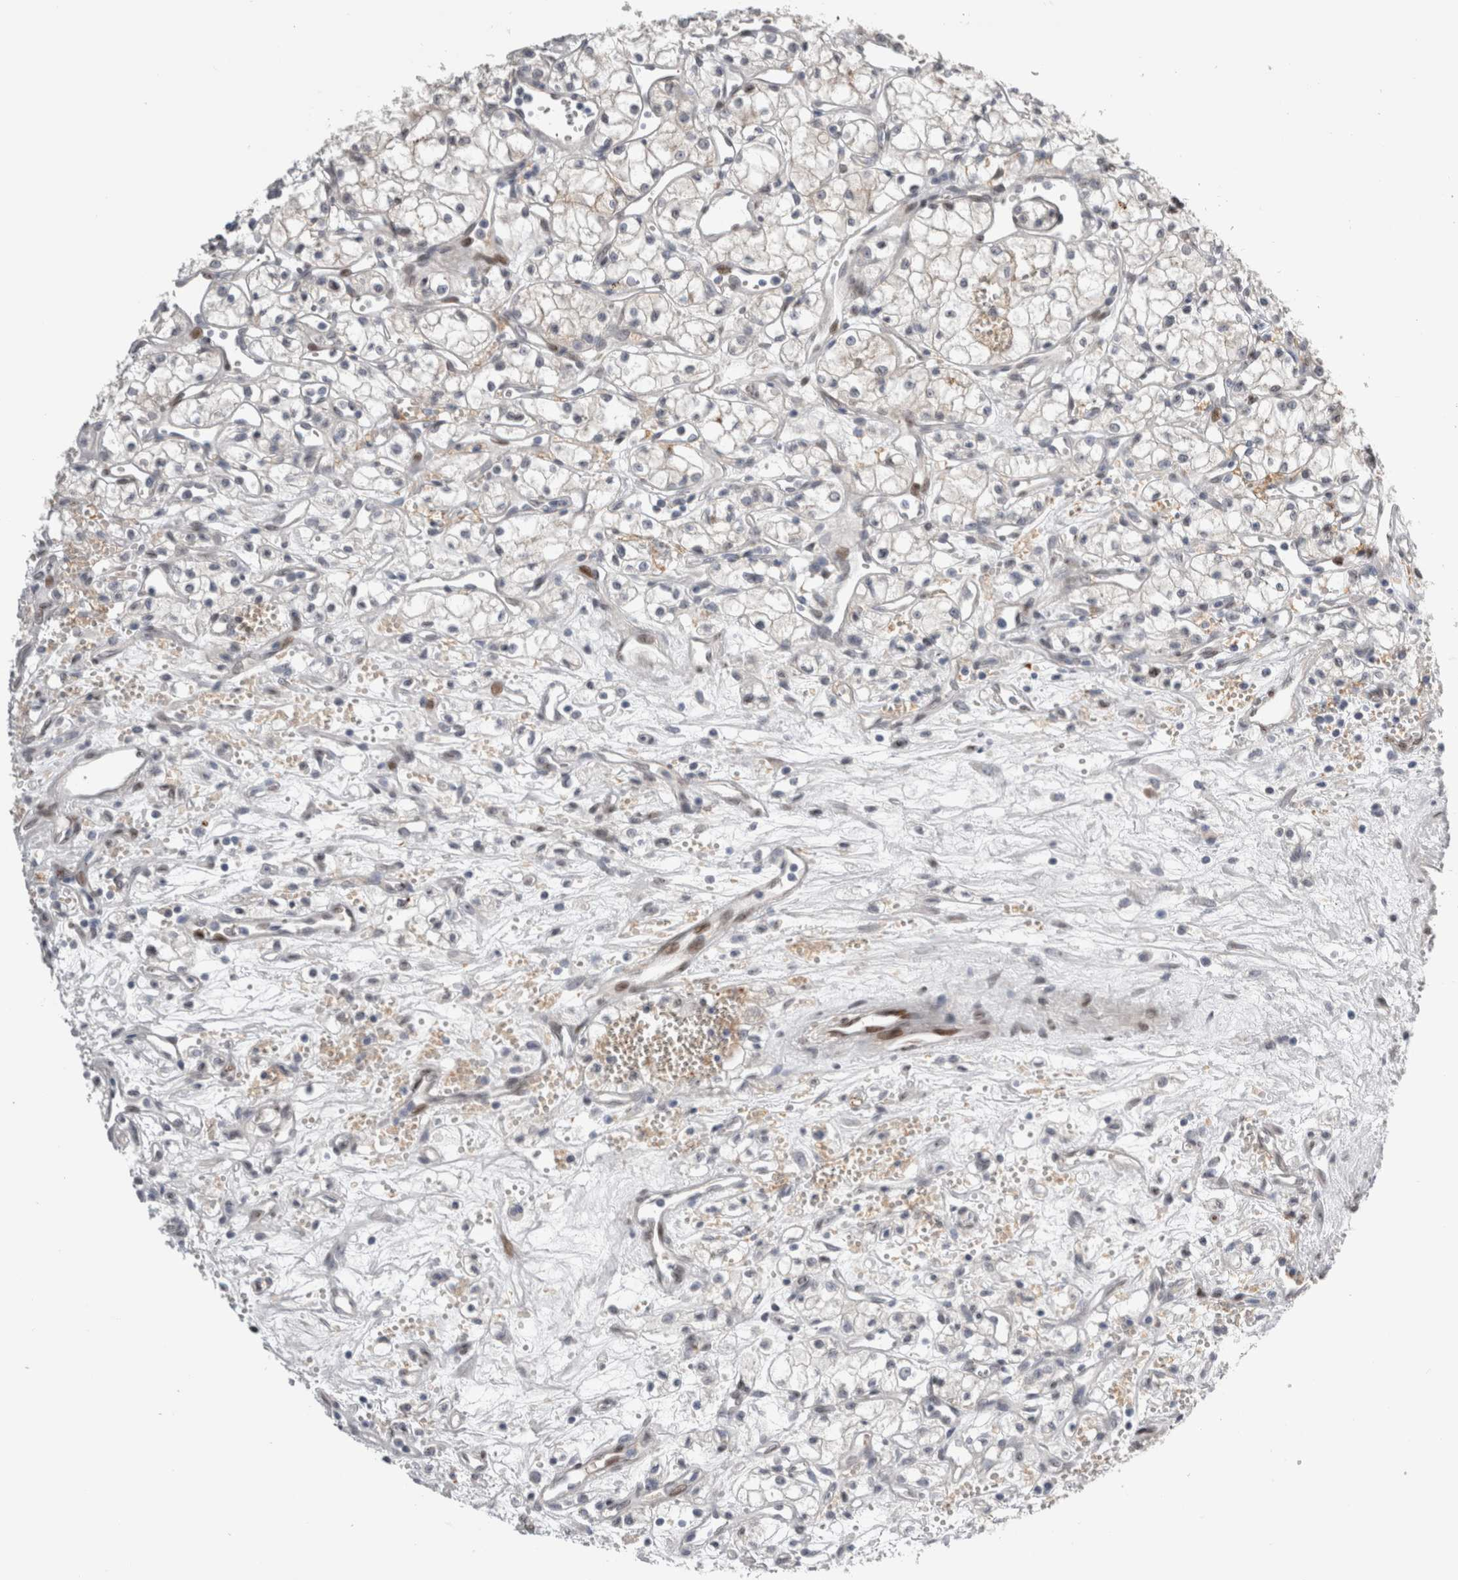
{"staining": {"intensity": "negative", "quantity": "none", "location": "none"}, "tissue": "renal cancer", "cell_type": "Tumor cells", "image_type": "cancer", "snomed": [{"axis": "morphology", "description": "Adenocarcinoma, NOS"}, {"axis": "topography", "description": "Kidney"}], "caption": "An image of renal cancer (adenocarcinoma) stained for a protein reveals no brown staining in tumor cells.", "gene": "DMTN", "patient": {"sex": "male", "age": 59}}